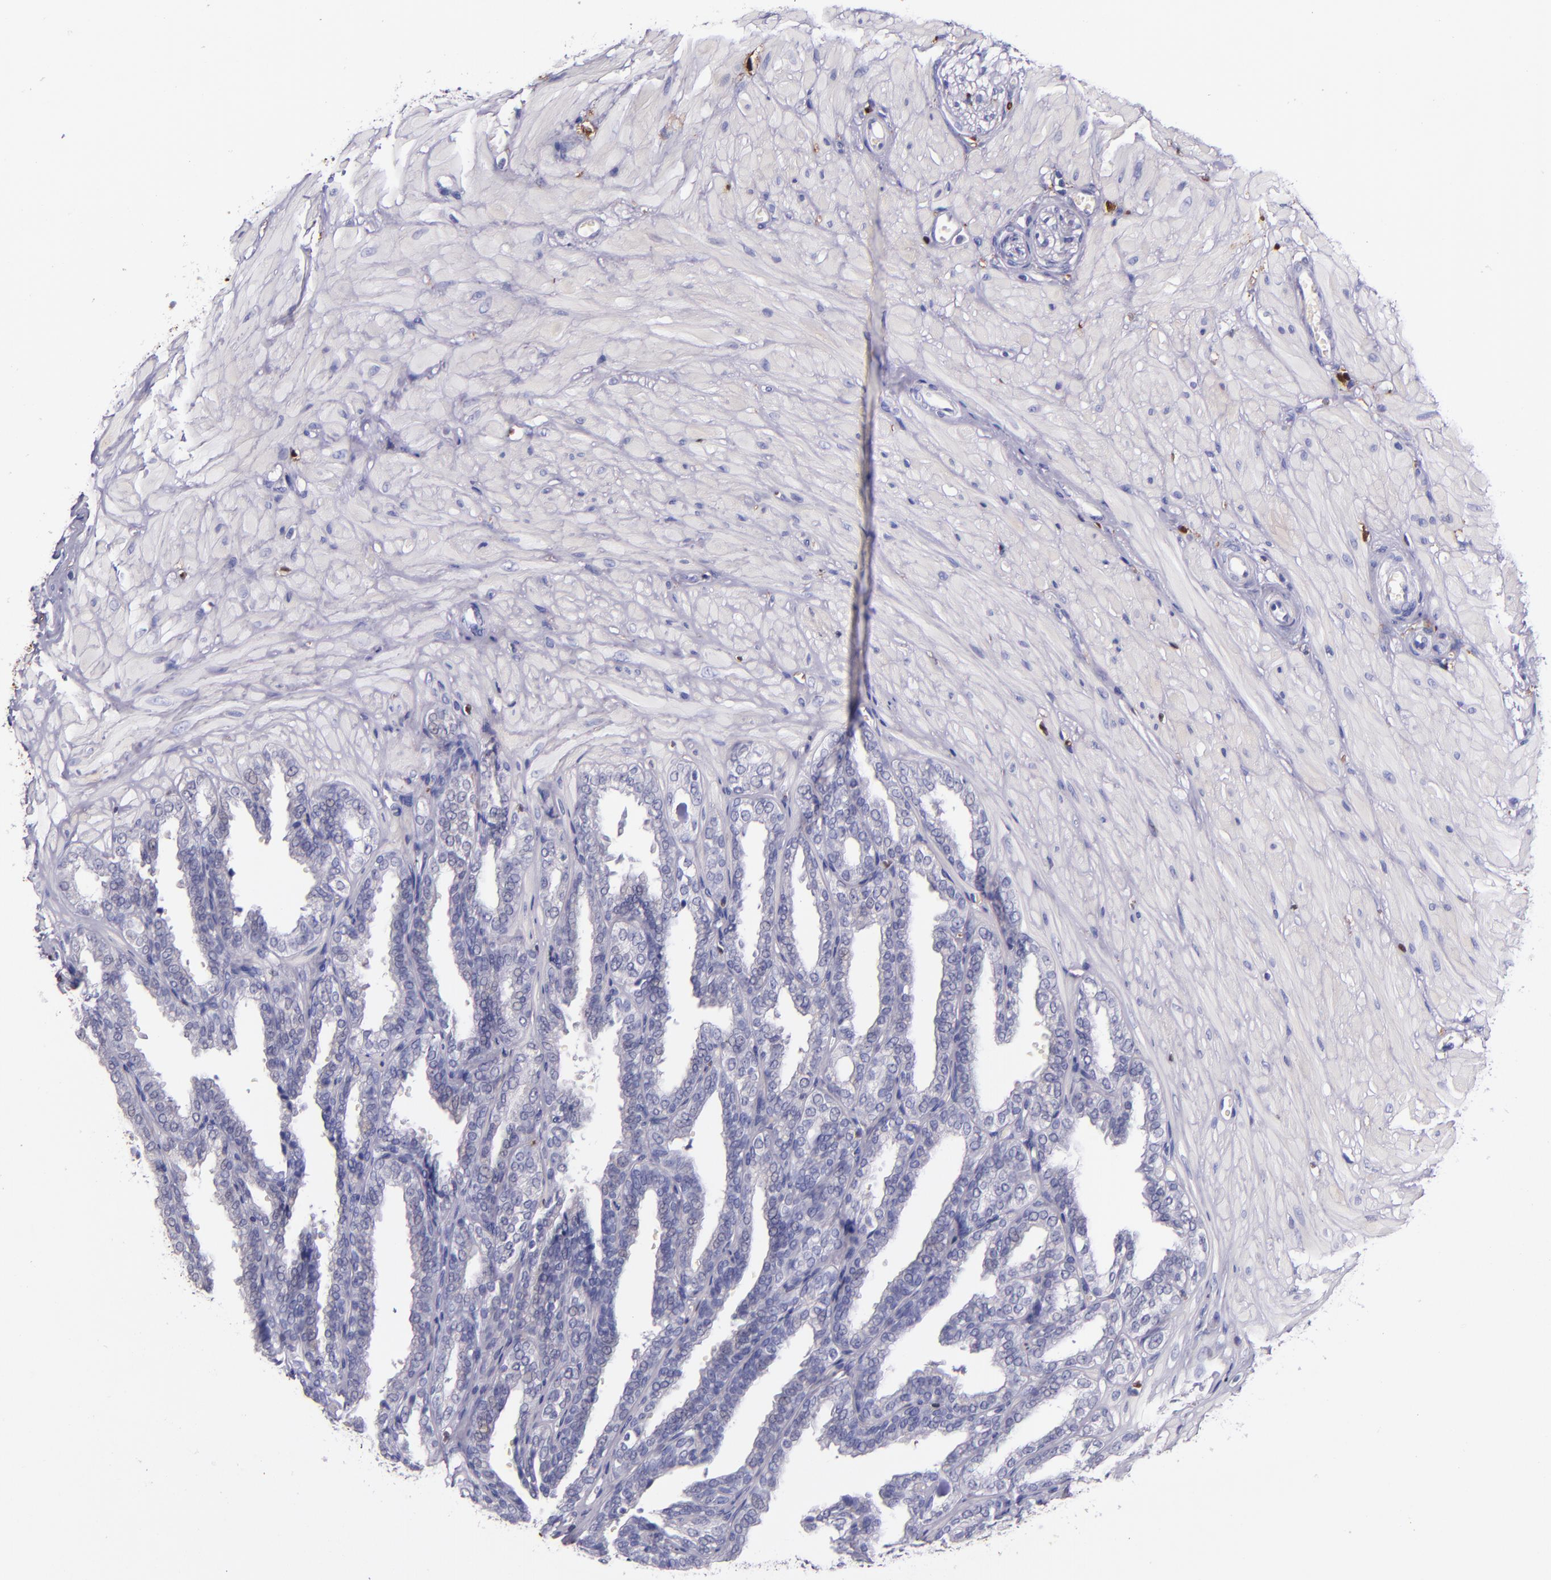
{"staining": {"intensity": "negative", "quantity": "none", "location": "none"}, "tissue": "seminal vesicle", "cell_type": "Glandular cells", "image_type": "normal", "snomed": [{"axis": "morphology", "description": "Normal tissue, NOS"}, {"axis": "topography", "description": "Seminal veicle"}], "caption": "Immunohistochemistry of unremarkable seminal vesicle reveals no staining in glandular cells.", "gene": "F13A1", "patient": {"sex": "male", "age": 26}}